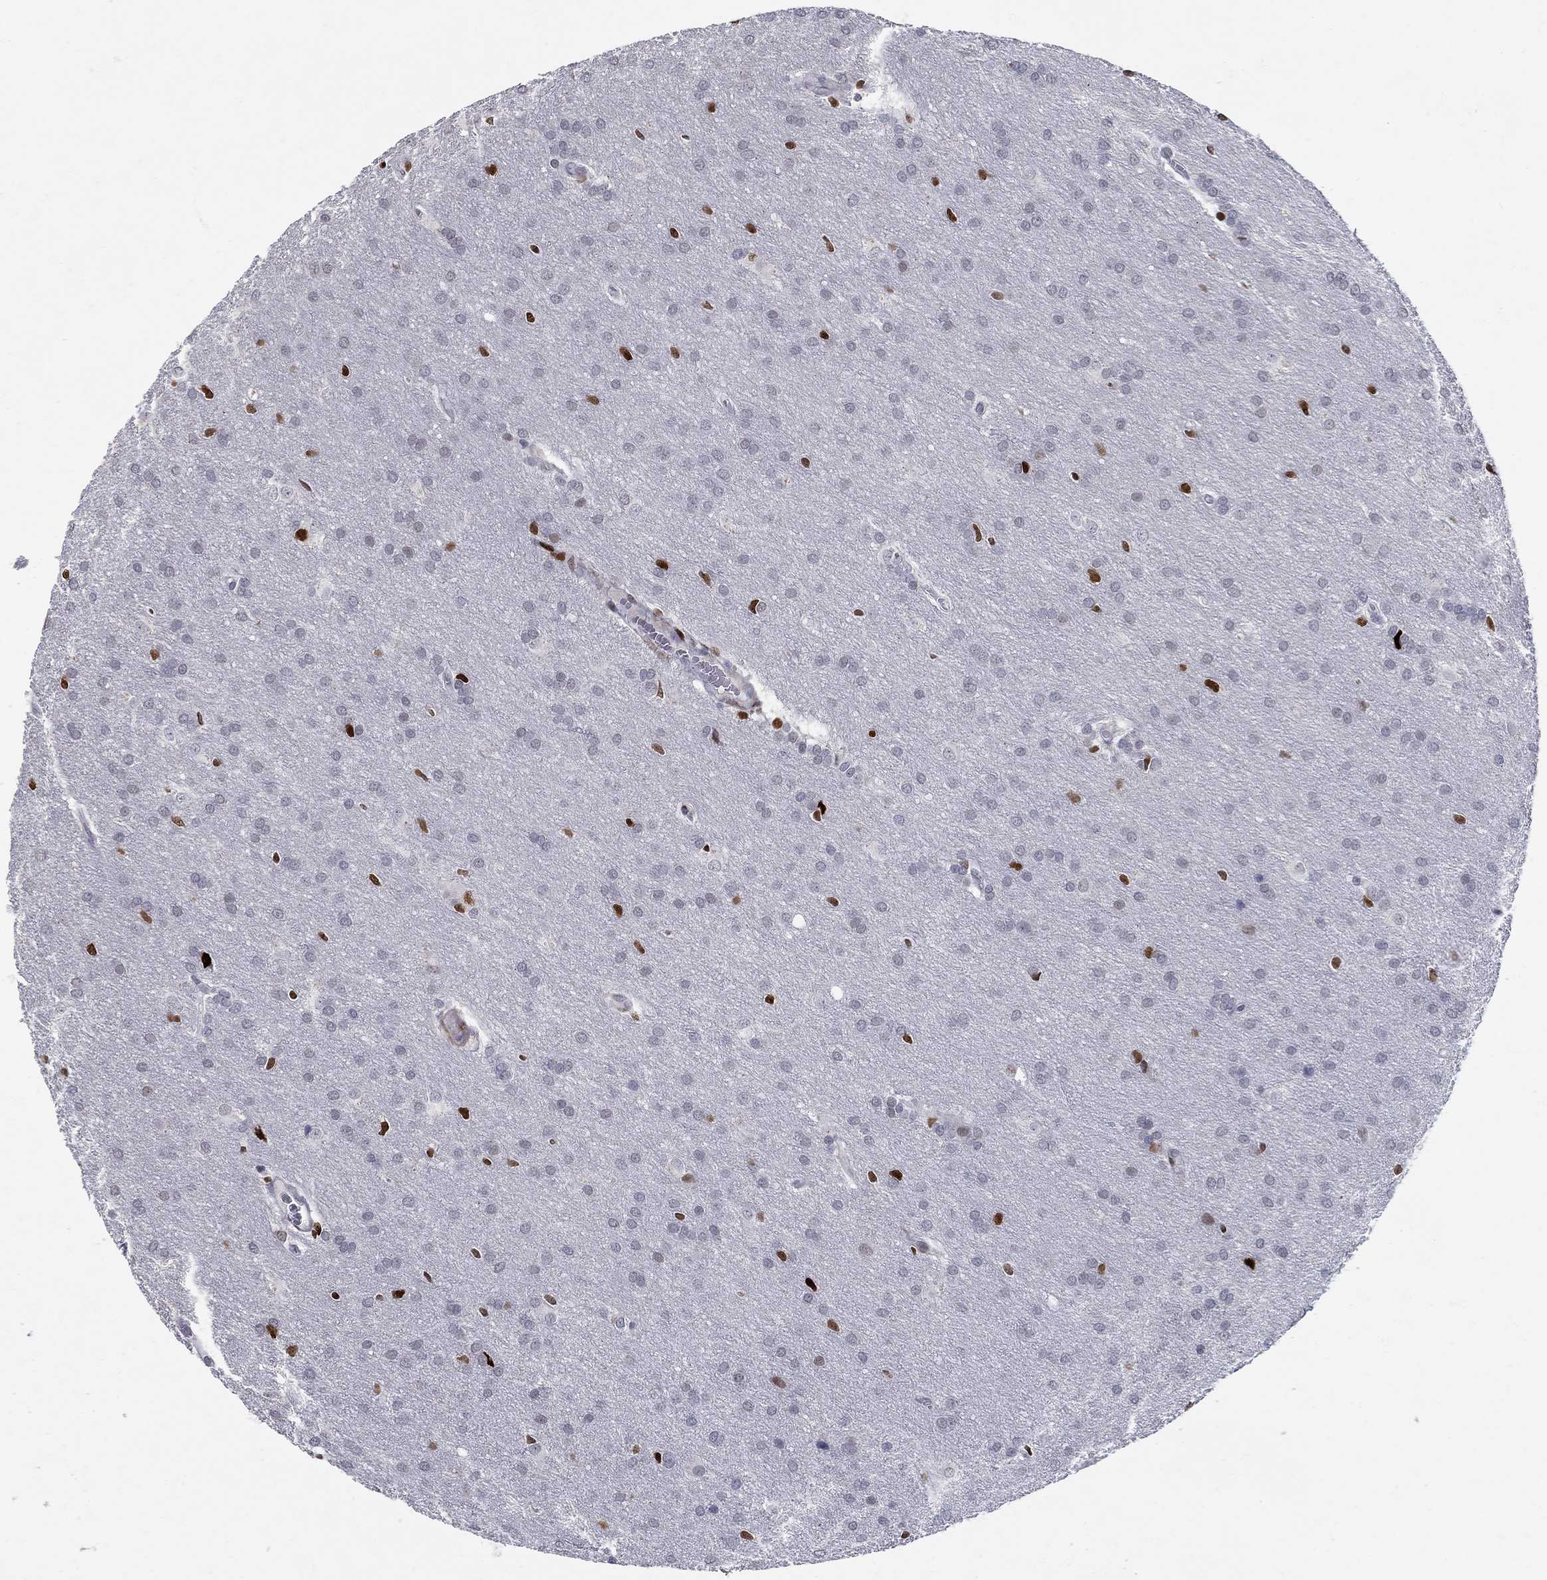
{"staining": {"intensity": "strong", "quantity": "<25%", "location": "nuclear"}, "tissue": "glioma", "cell_type": "Tumor cells", "image_type": "cancer", "snomed": [{"axis": "morphology", "description": "Glioma, malignant, Low grade"}, {"axis": "topography", "description": "Brain"}], "caption": "Malignant low-grade glioma stained with DAB (3,3'-diaminobenzidine) immunohistochemistry (IHC) demonstrates medium levels of strong nuclear expression in about <25% of tumor cells. The staining was performed using DAB (3,3'-diaminobenzidine) to visualize the protein expression in brown, while the nuclei were stained in blue with hematoxylin (Magnification: 20x).", "gene": "RAPGEF5", "patient": {"sex": "female", "age": 32}}